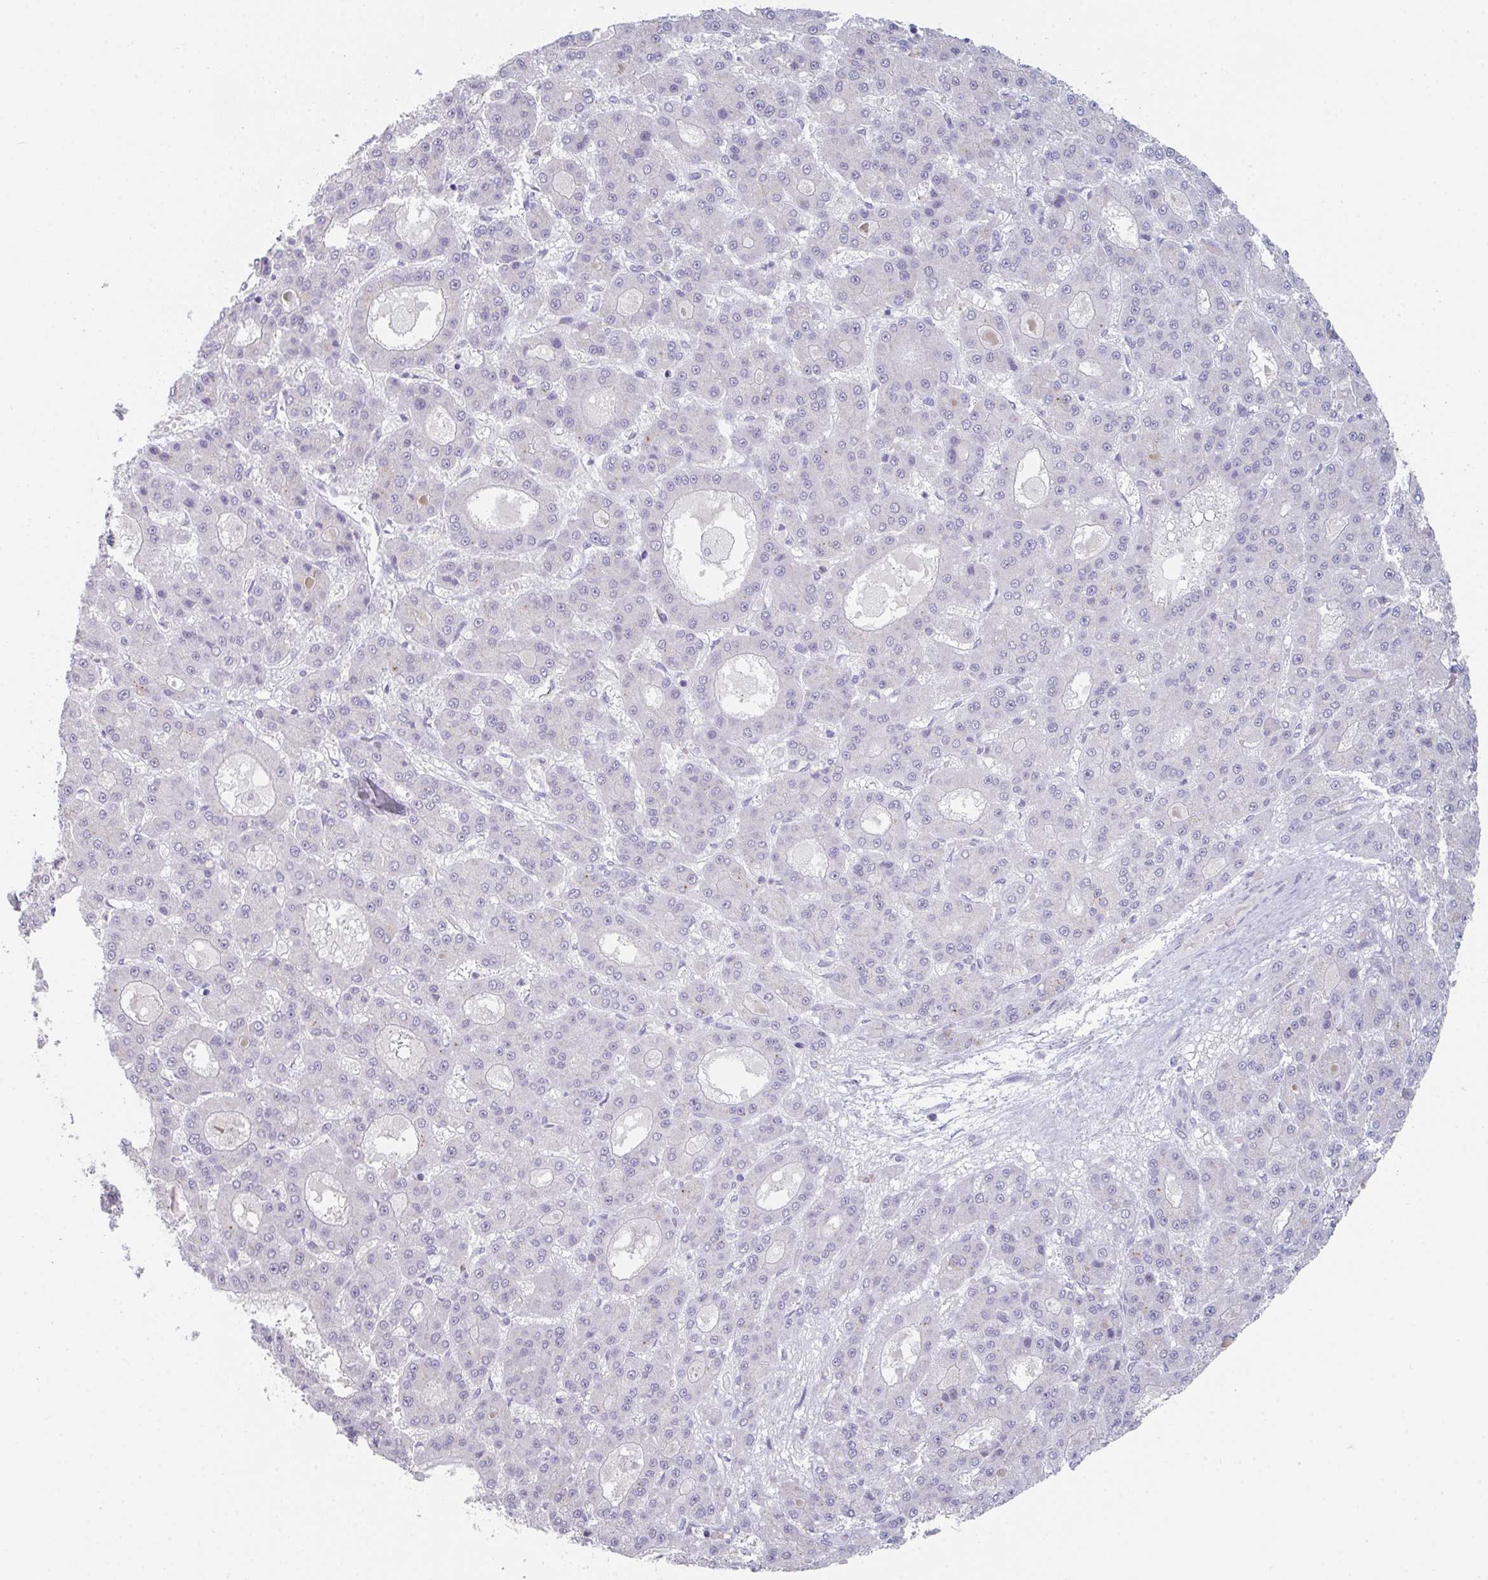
{"staining": {"intensity": "negative", "quantity": "none", "location": "none"}, "tissue": "liver cancer", "cell_type": "Tumor cells", "image_type": "cancer", "snomed": [{"axis": "morphology", "description": "Carcinoma, Hepatocellular, NOS"}, {"axis": "topography", "description": "Liver"}], "caption": "A histopathology image of human hepatocellular carcinoma (liver) is negative for staining in tumor cells.", "gene": "RUBCN", "patient": {"sex": "male", "age": 70}}